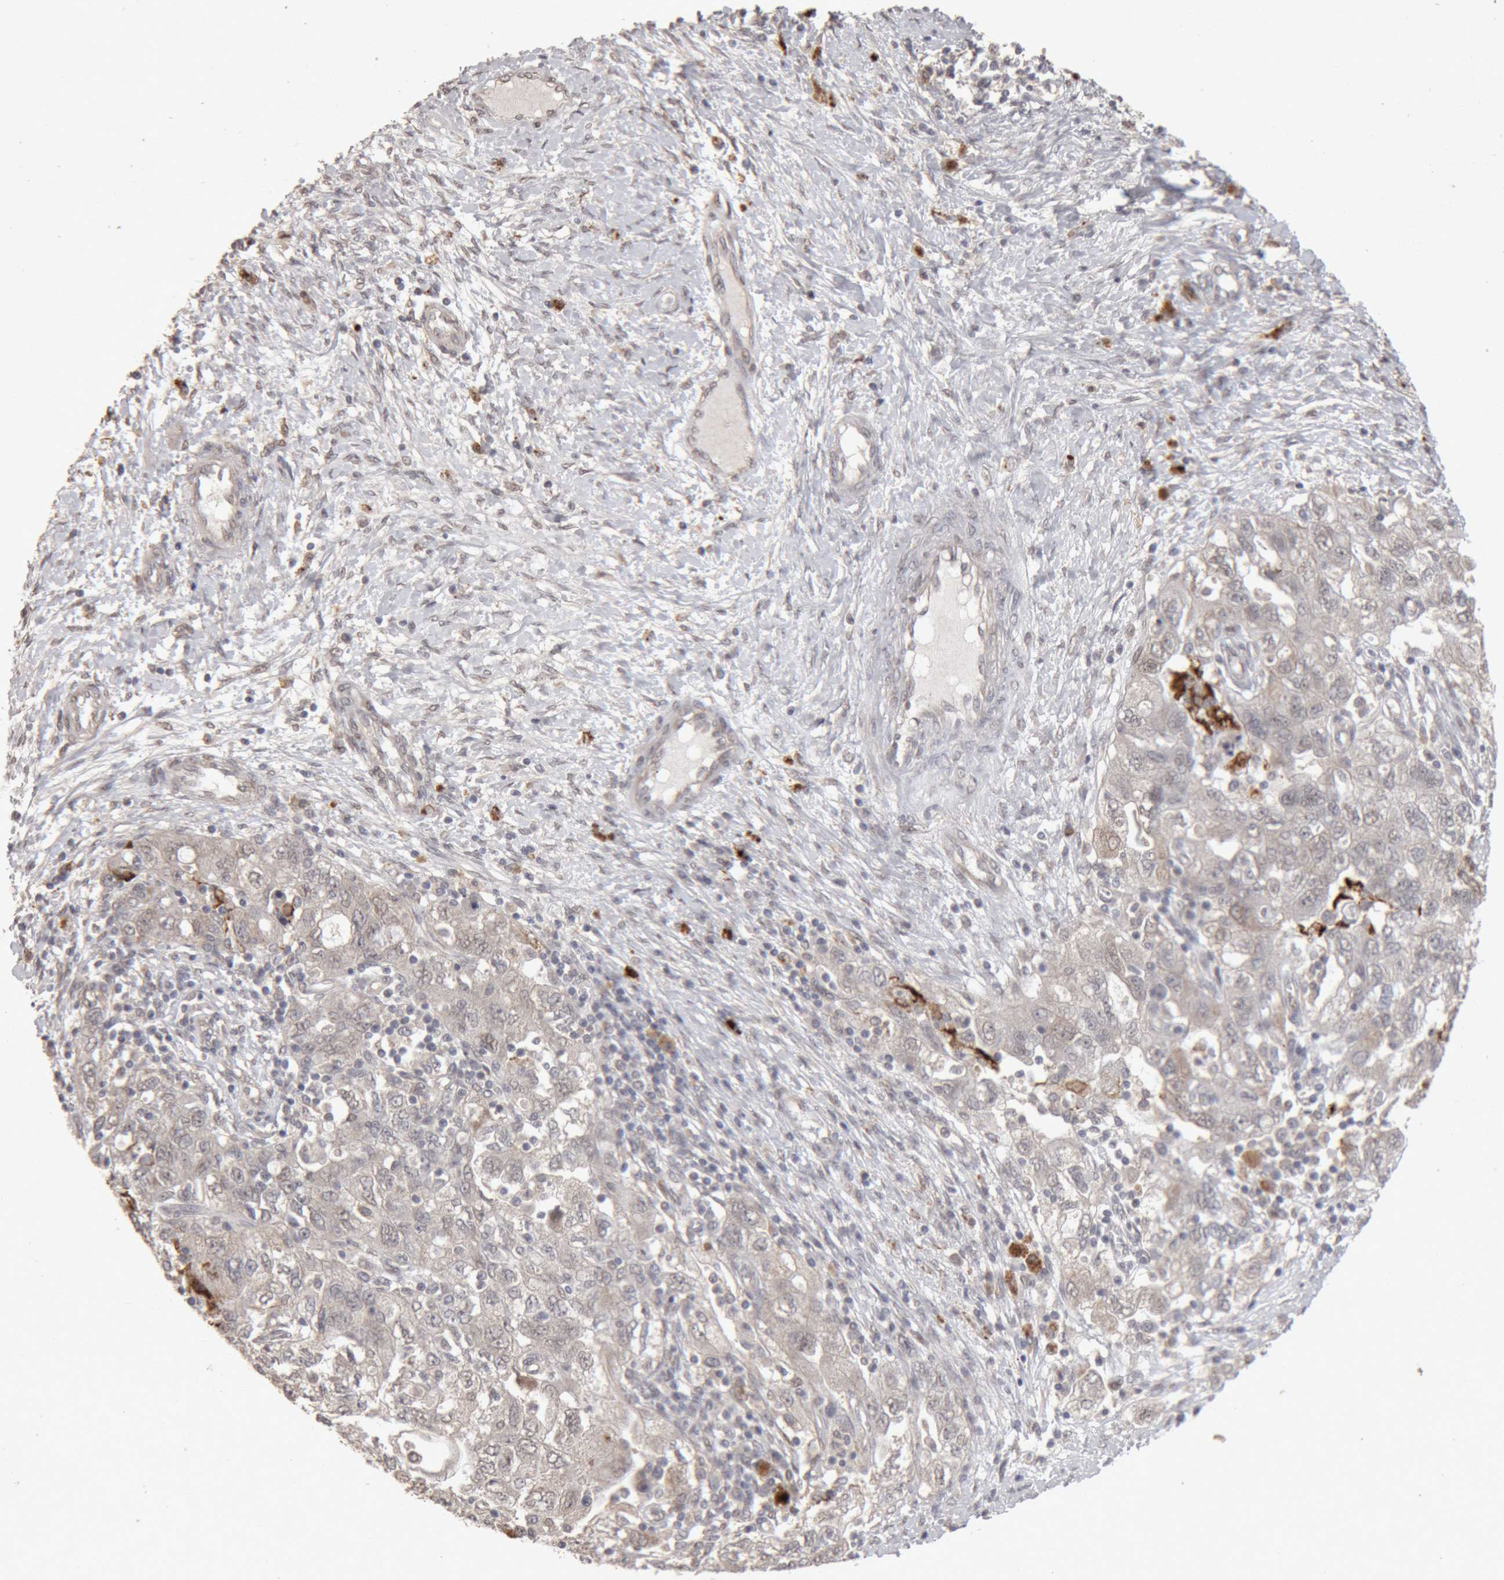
{"staining": {"intensity": "negative", "quantity": "none", "location": "none"}, "tissue": "ovarian cancer", "cell_type": "Tumor cells", "image_type": "cancer", "snomed": [{"axis": "morphology", "description": "Carcinoma, NOS"}, {"axis": "morphology", "description": "Cystadenocarcinoma, serous, NOS"}, {"axis": "topography", "description": "Ovary"}], "caption": "Micrograph shows no protein expression in tumor cells of ovarian serous cystadenocarcinoma tissue.", "gene": "MEP1A", "patient": {"sex": "female", "age": 69}}